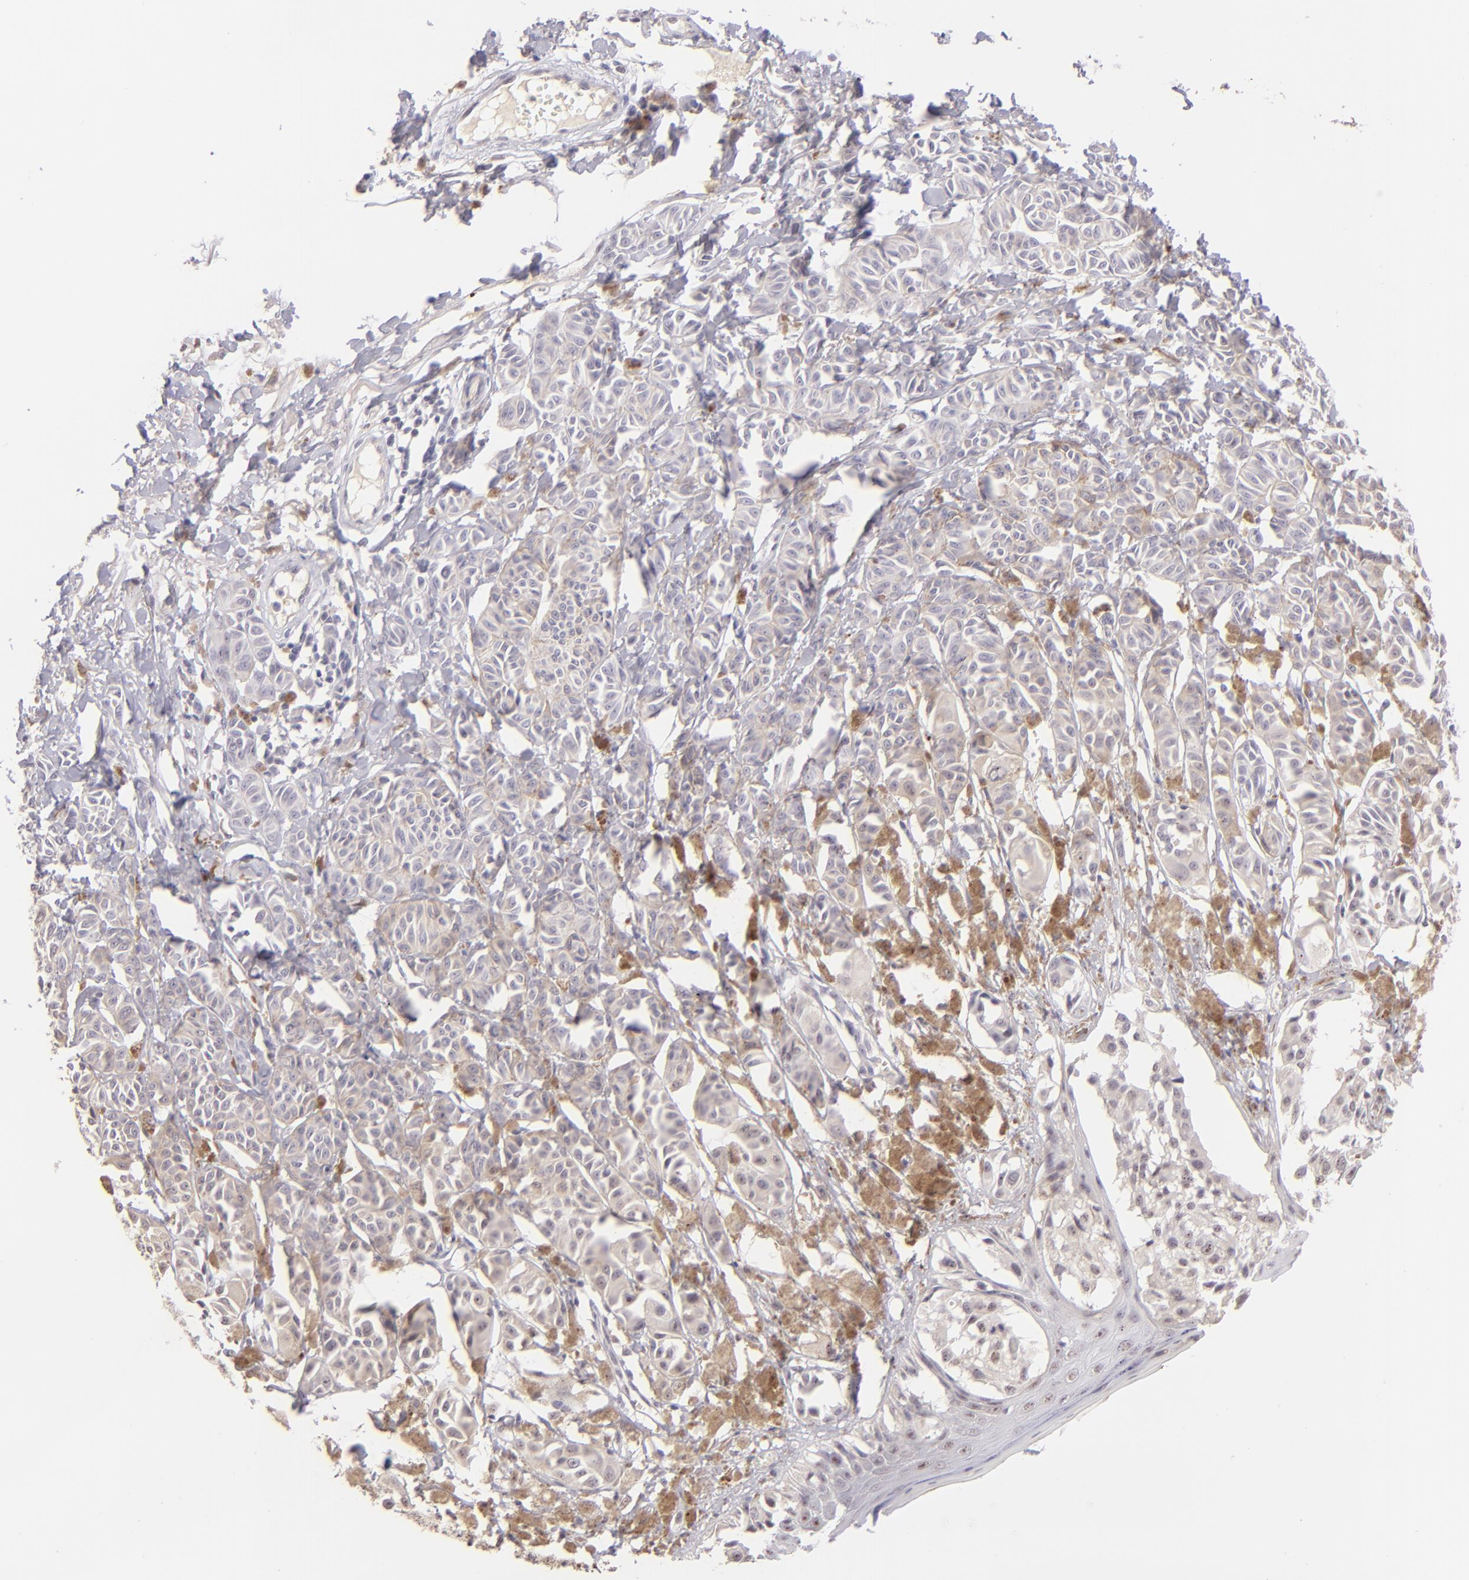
{"staining": {"intensity": "weak", "quantity": ">75%", "location": "cytoplasmic/membranous"}, "tissue": "melanoma", "cell_type": "Tumor cells", "image_type": "cancer", "snomed": [{"axis": "morphology", "description": "Malignant melanoma, NOS"}, {"axis": "topography", "description": "Skin"}], "caption": "Melanoma was stained to show a protein in brown. There is low levels of weak cytoplasmic/membranous expression in about >75% of tumor cells.", "gene": "MAGEA1", "patient": {"sex": "male", "age": 76}}